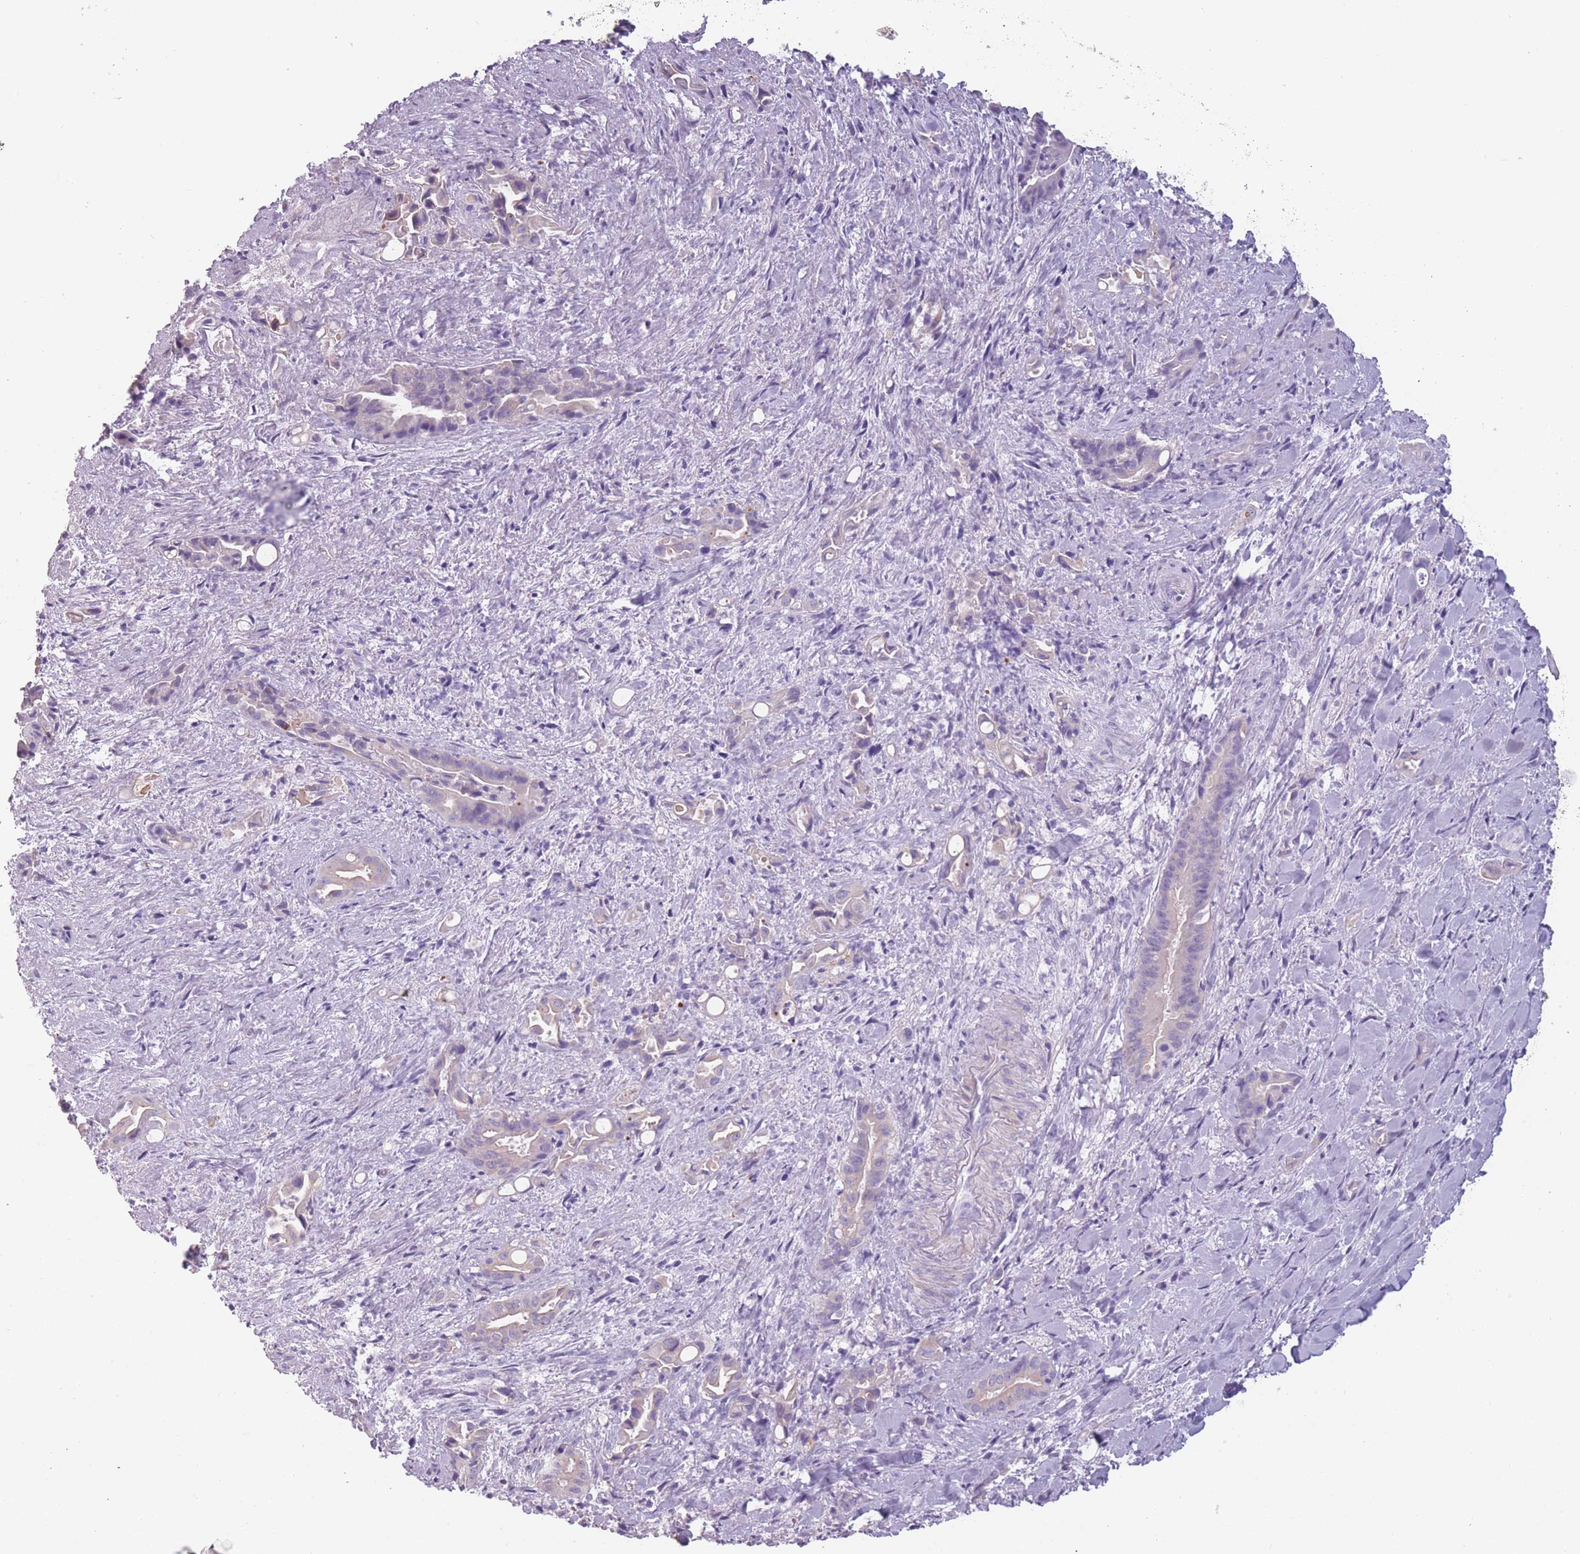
{"staining": {"intensity": "negative", "quantity": "none", "location": "none"}, "tissue": "liver cancer", "cell_type": "Tumor cells", "image_type": "cancer", "snomed": [{"axis": "morphology", "description": "Cholangiocarcinoma"}, {"axis": "topography", "description": "Liver"}], "caption": "Immunohistochemistry (IHC) histopathology image of neoplastic tissue: liver cholangiocarcinoma stained with DAB (3,3'-diaminobenzidine) displays no significant protein positivity in tumor cells.", "gene": "PPFIA3", "patient": {"sex": "female", "age": 68}}